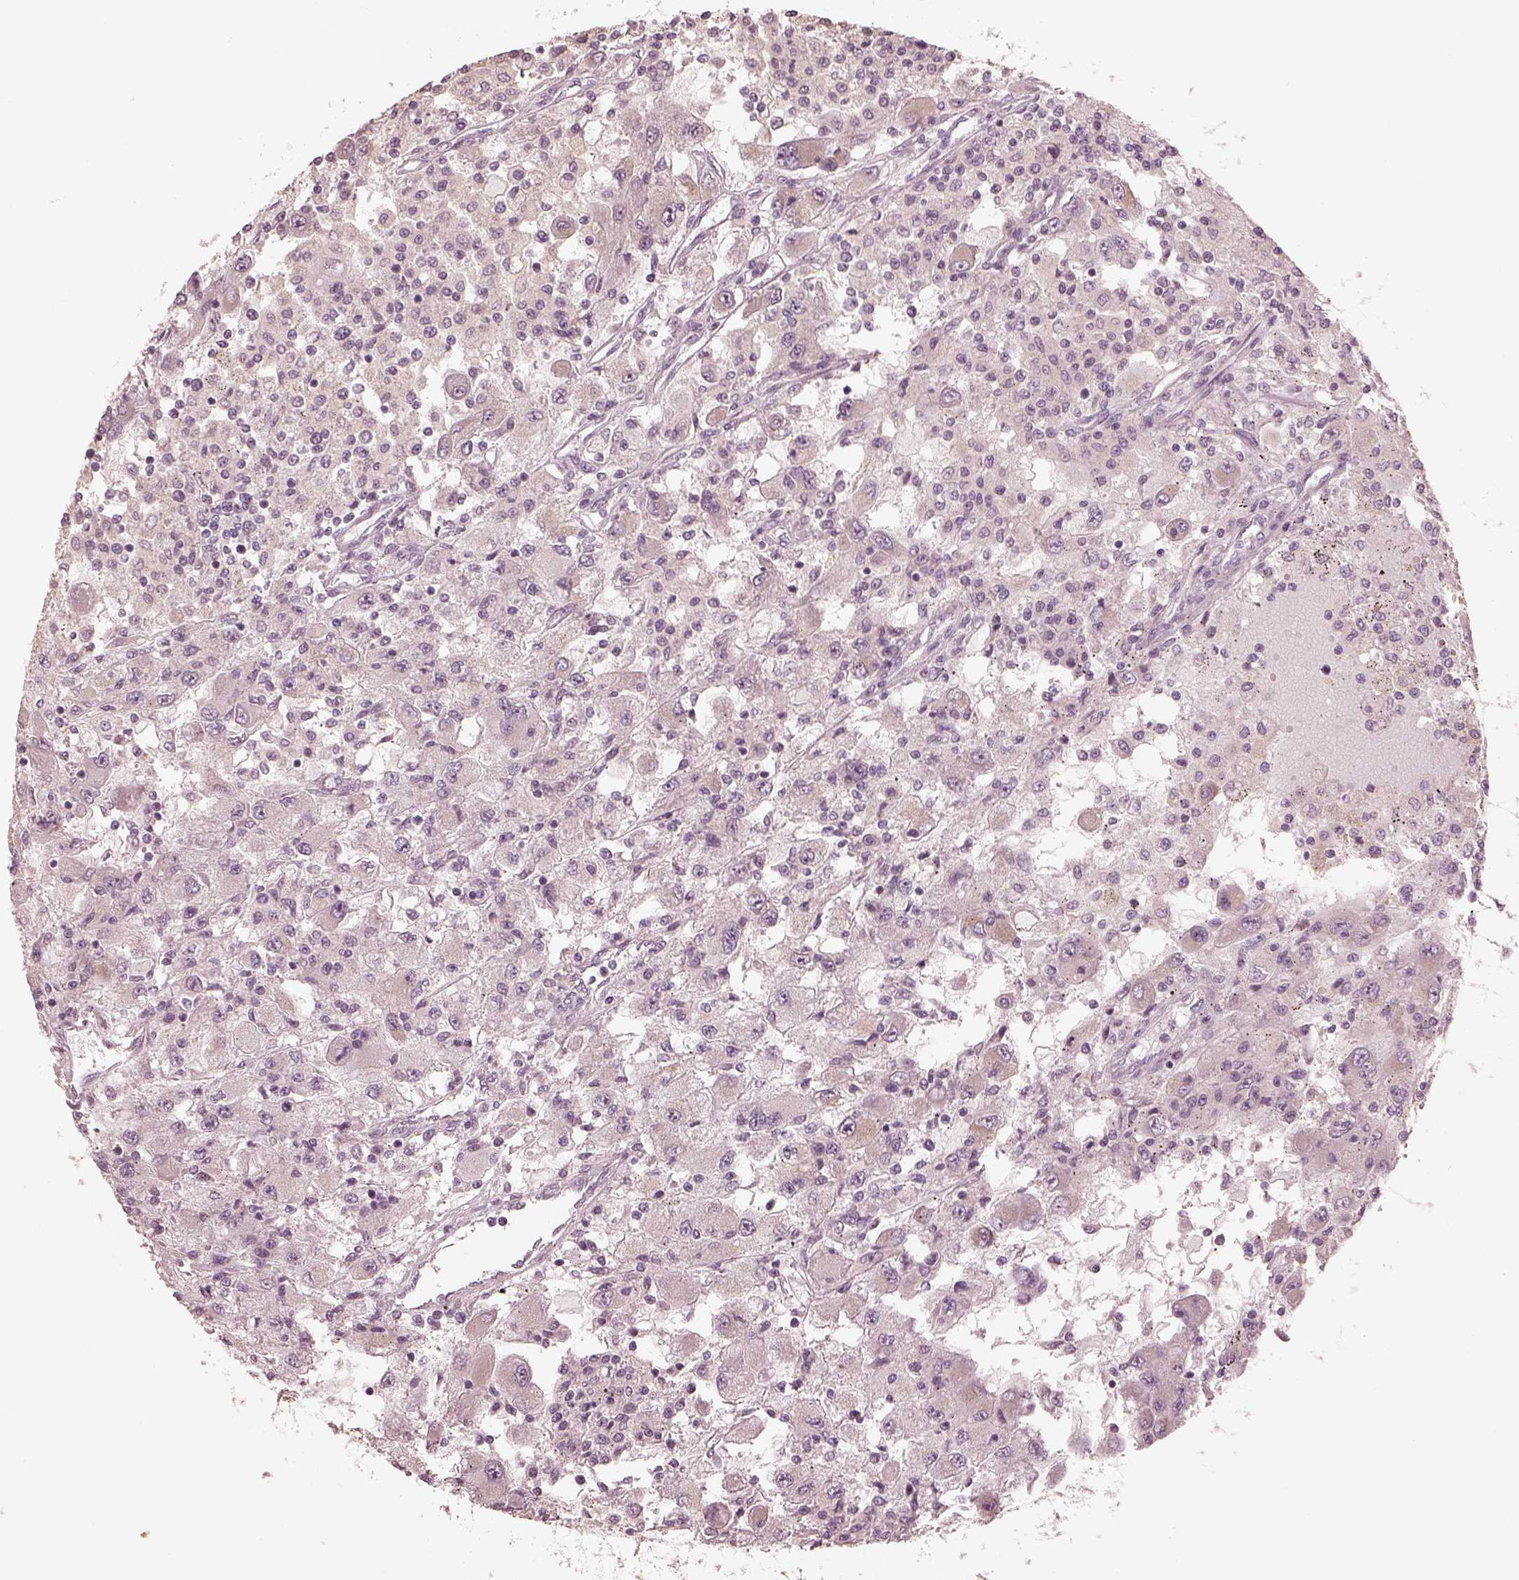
{"staining": {"intensity": "negative", "quantity": "none", "location": "none"}, "tissue": "renal cancer", "cell_type": "Tumor cells", "image_type": "cancer", "snomed": [{"axis": "morphology", "description": "Adenocarcinoma, NOS"}, {"axis": "topography", "description": "Kidney"}], "caption": "Renal adenocarcinoma stained for a protein using immunohistochemistry displays no expression tumor cells.", "gene": "SLC25A46", "patient": {"sex": "female", "age": 67}}